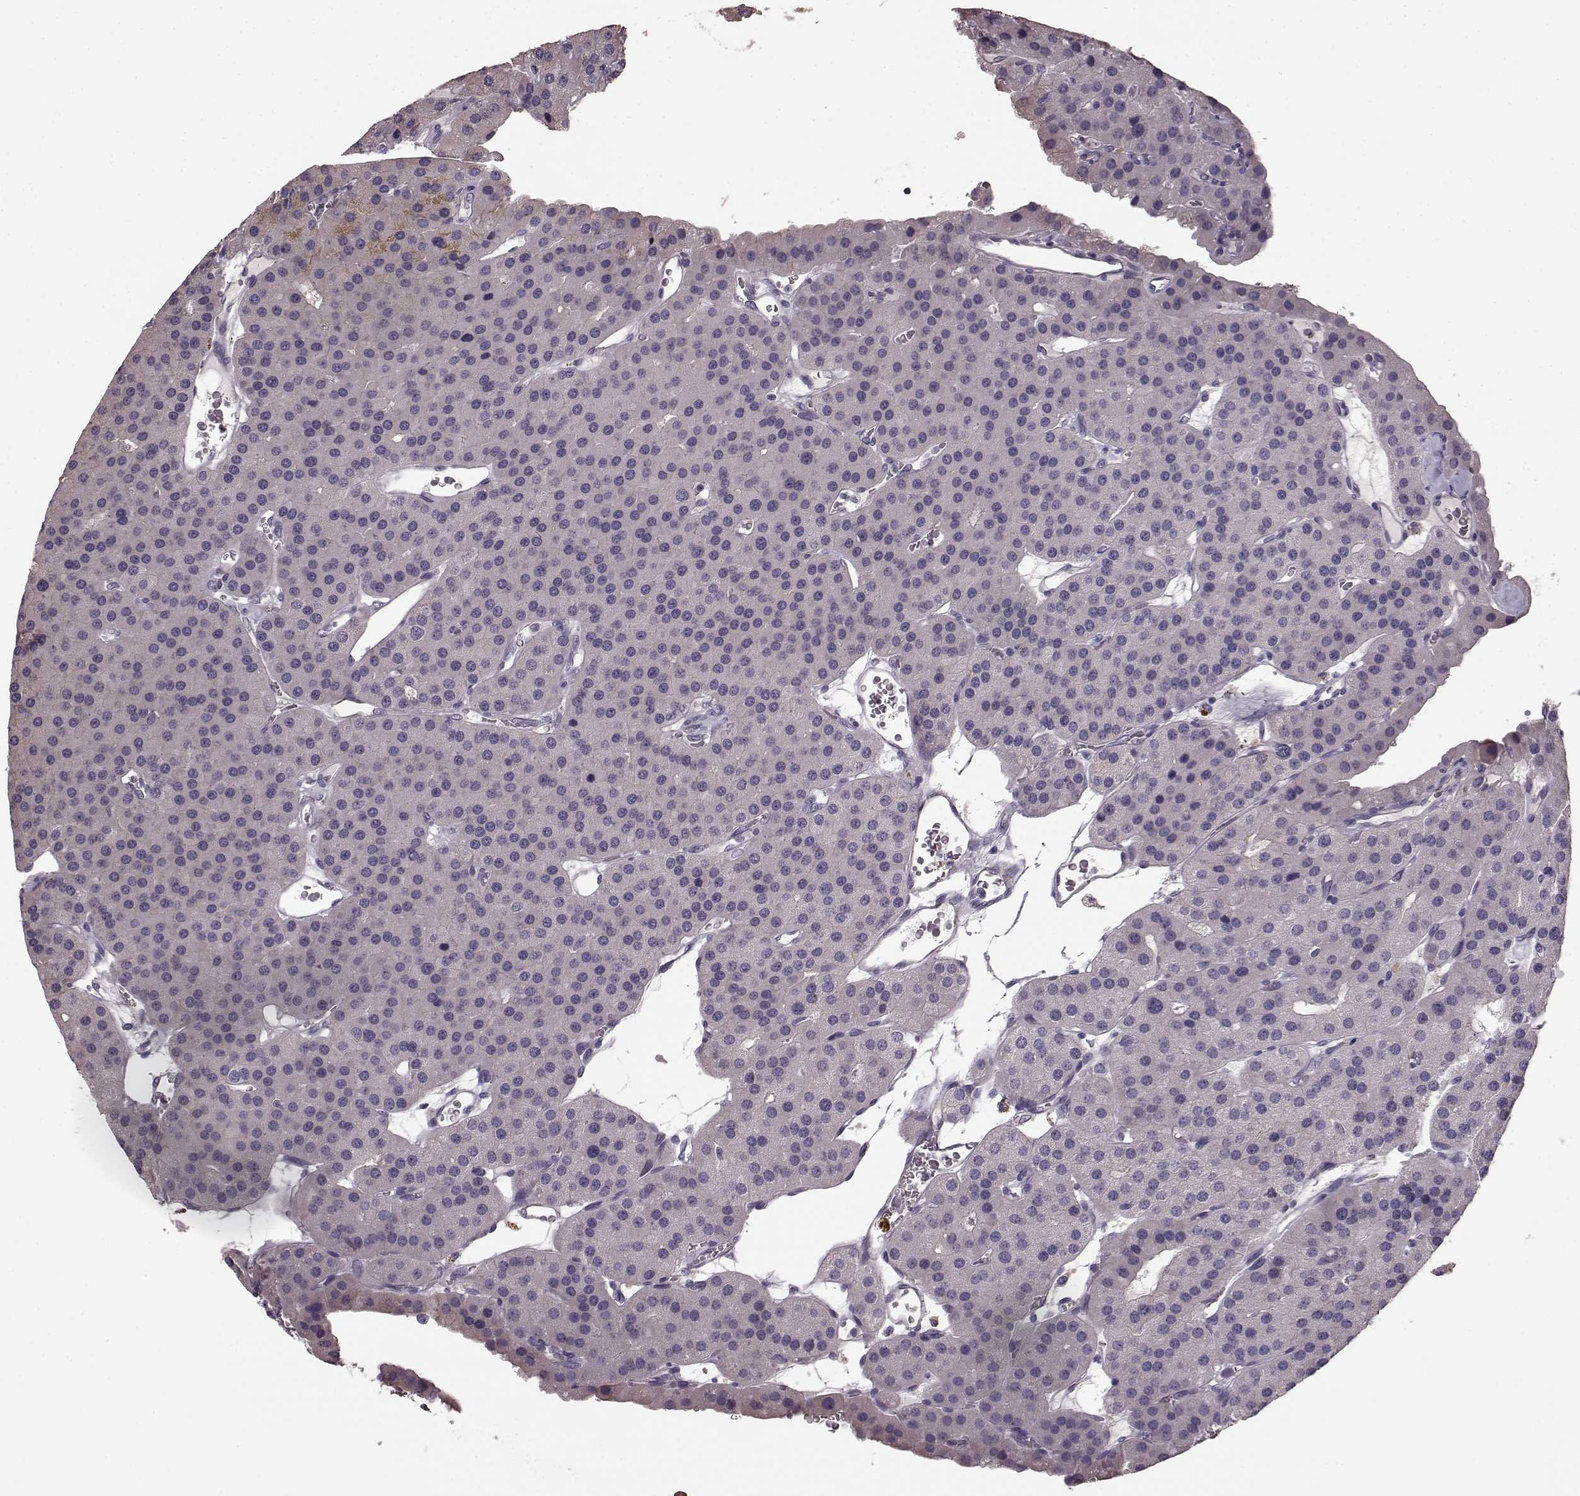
{"staining": {"intensity": "negative", "quantity": "none", "location": "none"}, "tissue": "parathyroid gland", "cell_type": "Glandular cells", "image_type": "normal", "snomed": [{"axis": "morphology", "description": "Normal tissue, NOS"}, {"axis": "morphology", "description": "Adenoma, NOS"}, {"axis": "topography", "description": "Parathyroid gland"}], "caption": "High magnification brightfield microscopy of unremarkable parathyroid gland stained with DAB (3,3'-diaminobenzidine) (brown) and counterstained with hematoxylin (blue): glandular cells show no significant expression.", "gene": "PDCD1", "patient": {"sex": "female", "age": 86}}